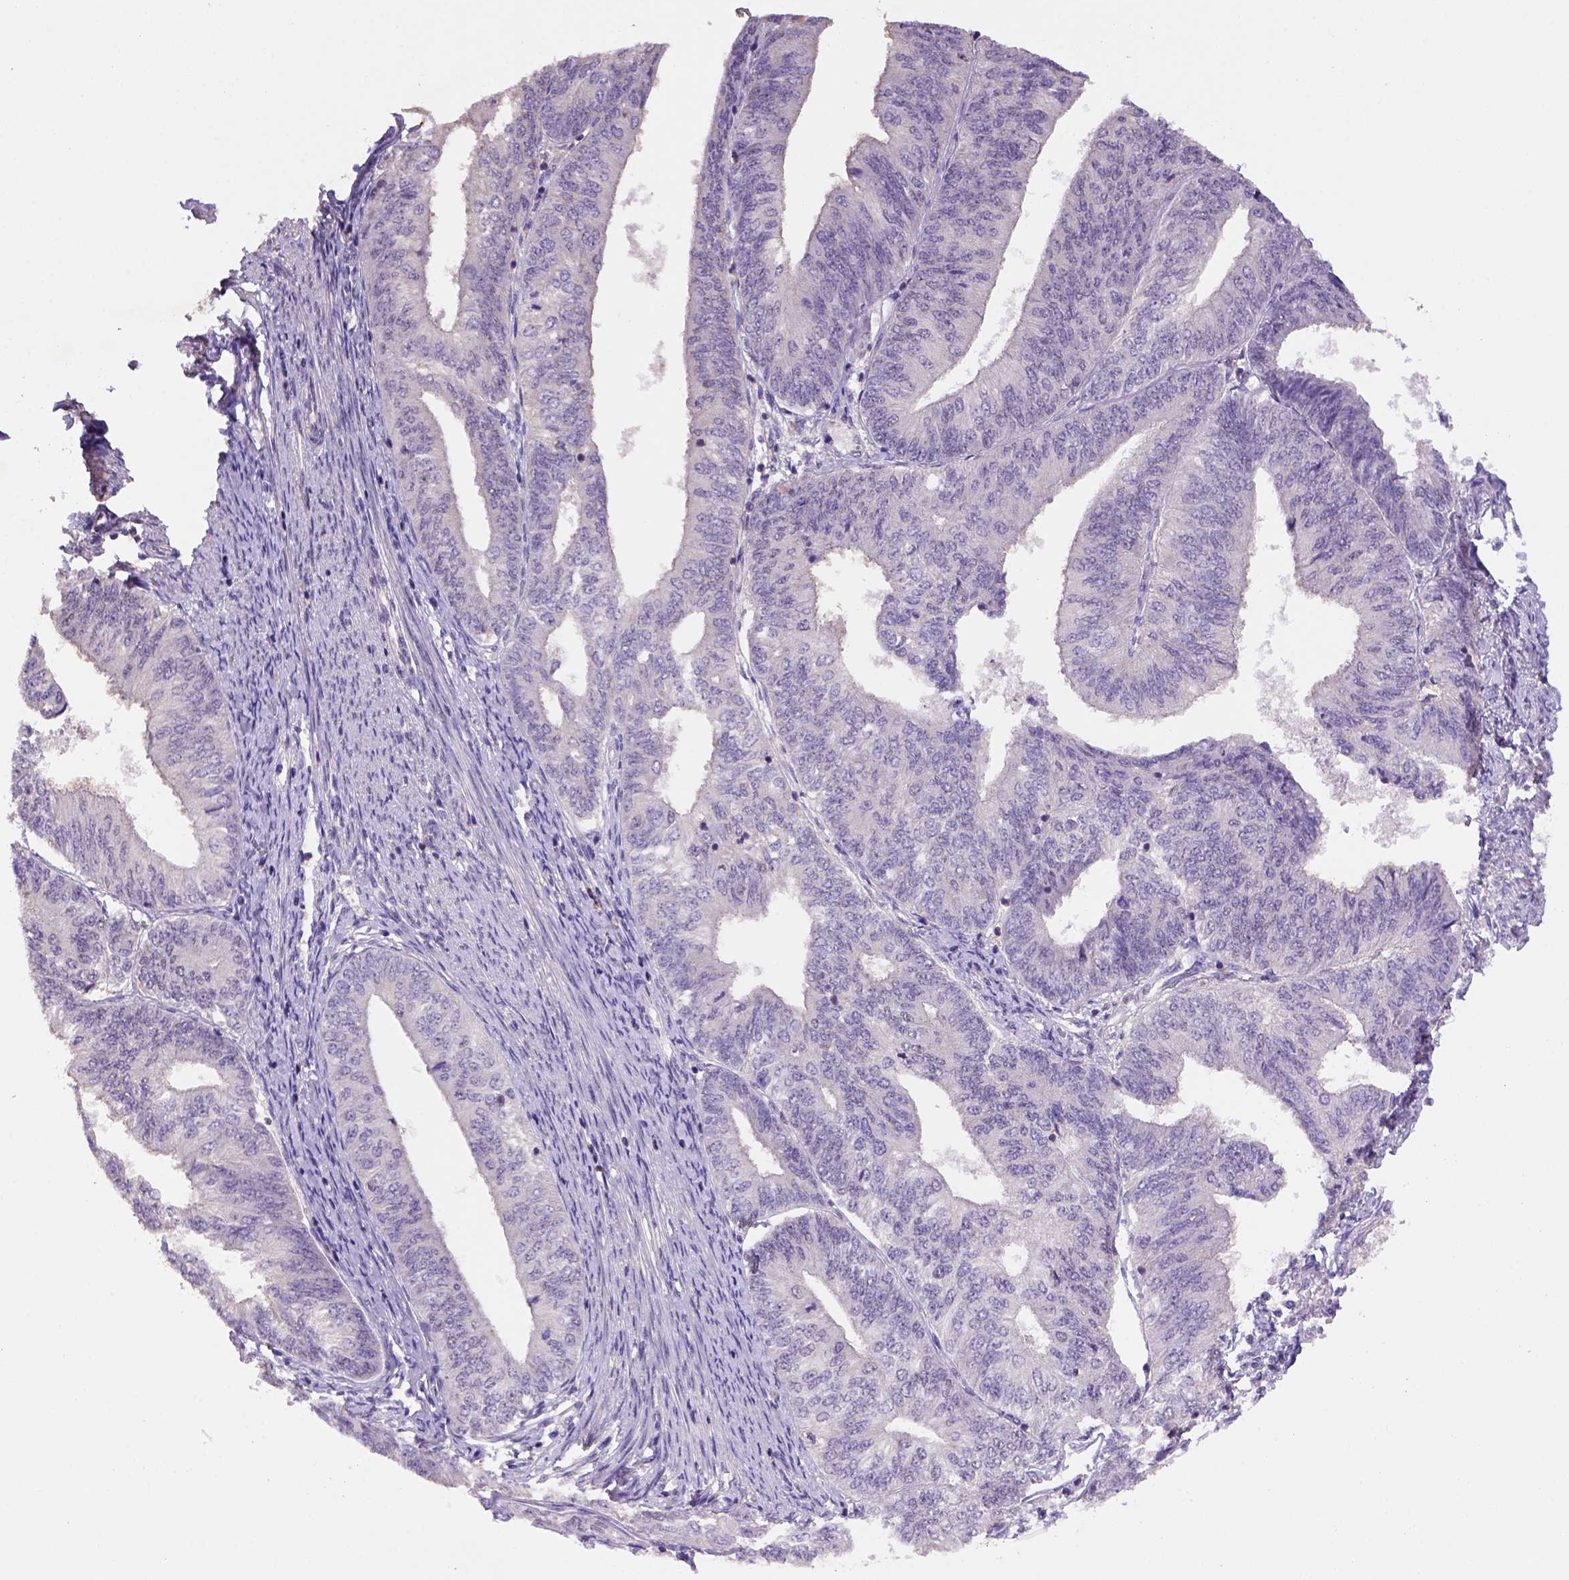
{"staining": {"intensity": "weak", "quantity": "25%-75%", "location": "cytoplasmic/membranous,nuclear"}, "tissue": "endometrial cancer", "cell_type": "Tumor cells", "image_type": "cancer", "snomed": [{"axis": "morphology", "description": "Adenocarcinoma, NOS"}, {"axis": "topography", "description": "Endometrium"}], "caption": "The photomicrograph exhibits immunohistochemical staining of endometrial adenocarcinoma. There is weak cytoplasmic/membranous and nuclear expression is present in about 25%-75% of tumor cells.", "gene": "SCML4", "patient": {"sex": "female", "age": 58}}